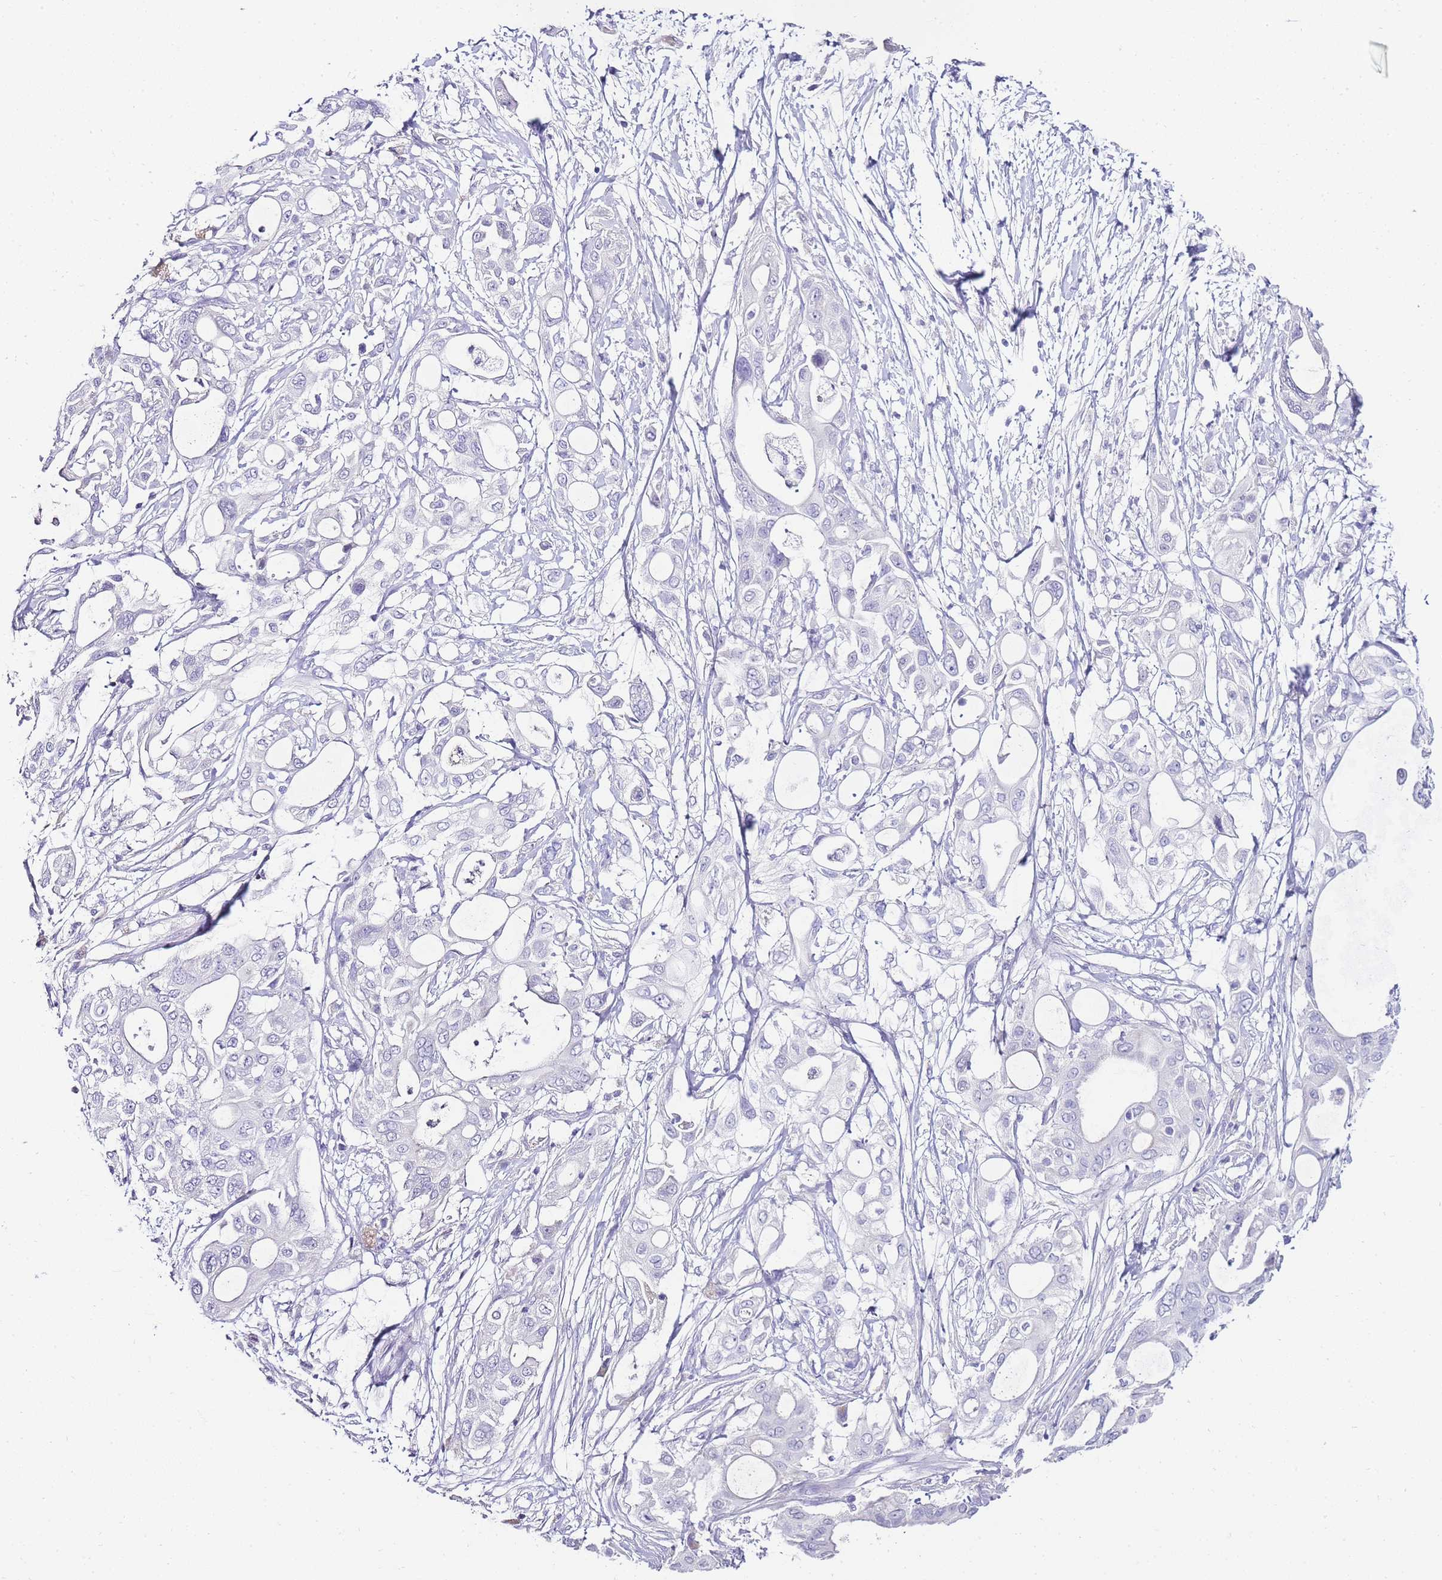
{"staining": {"intensity": "negative", "quantity": "none", "location": "none"}, "tissue": "pancreatic cancer", "cell_type": "Tumor cells", "image_type": "cancer", "snomed": [{"axis": "morphology", "description": "Adenocarcinoma, NOS"}, {"axis": "topography", "description": "Pancreas"}], "caption": "IHC micrograph of neoplastic tissue: human pancreatic cancer stained with DAB (3,3'-diaminobenzidine) reveals no significant protein staining in tumor cells. Nuclei are stained in blue.", "gene": "DPP4", "patient": {"sex": "male", "age": 68}}